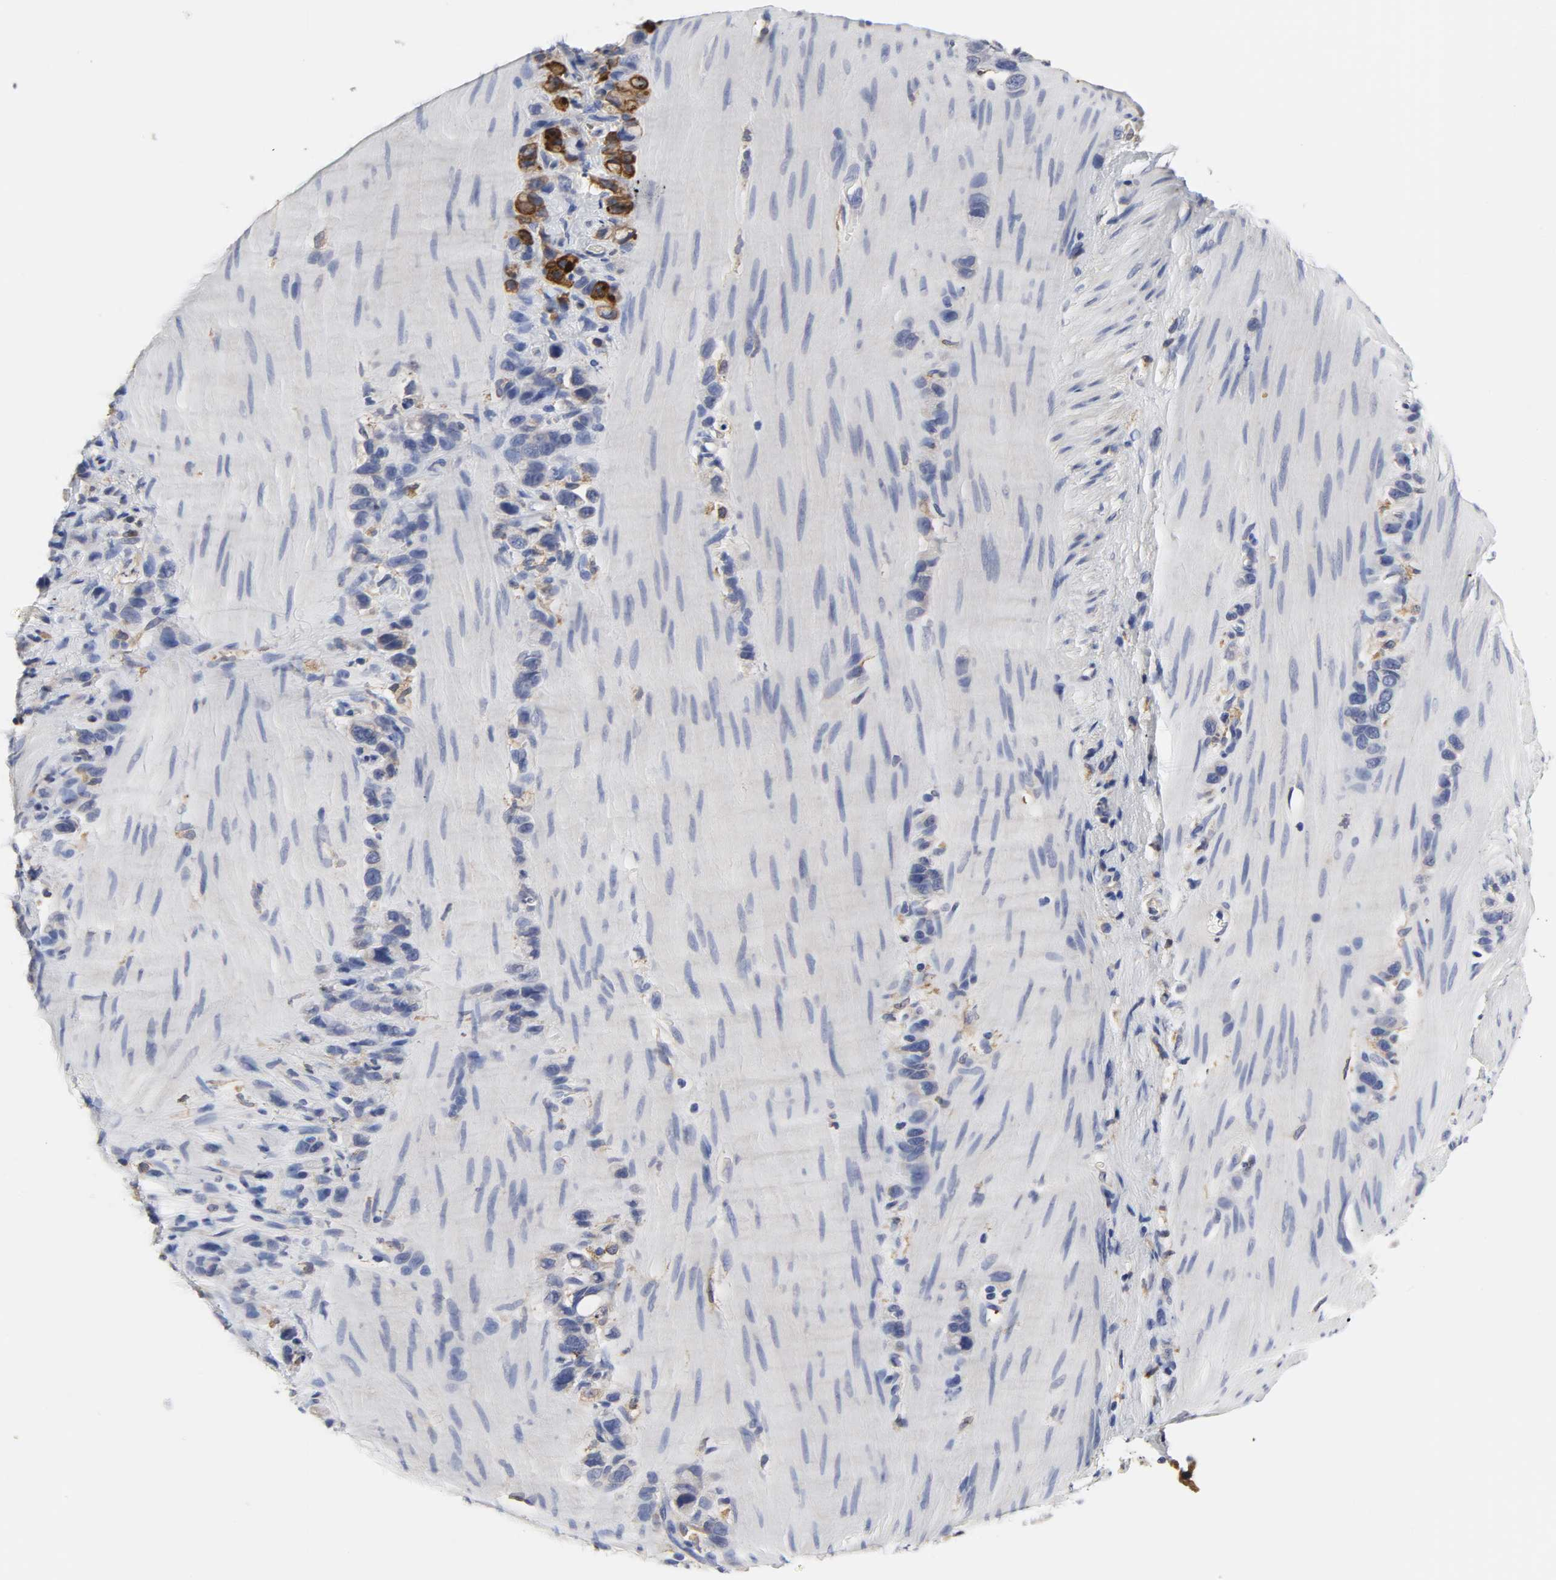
{"staining": {"intensity": "strong", "quantity": "<25%", "location": "cytoplasmic/membranous"}, "tissue": "stomach cancer", "cell_type": "Tumor cells", "image_type": "cancer", "snomed": [{"axis": "morphology", "description": "Normal tissue, NOS"}, {"axis": "morphology", "description": "Adenocarcinoma, NOS"}, {"axis": "morphology", "description": "Adenocarcinoma, High grade"}, {"axis": "topography", "description": "Stomach, upper"}, {"axis": "topography", "description": "Stomach"}], "caption": "This is an image of immunohistochemistry staining of adenocarcinoma (stomach), which shows strong positivity in the cytoplasmic/membranous of tumor cells.", "gene": "HCK", "patient": {"sex": "female", "age": 65}}